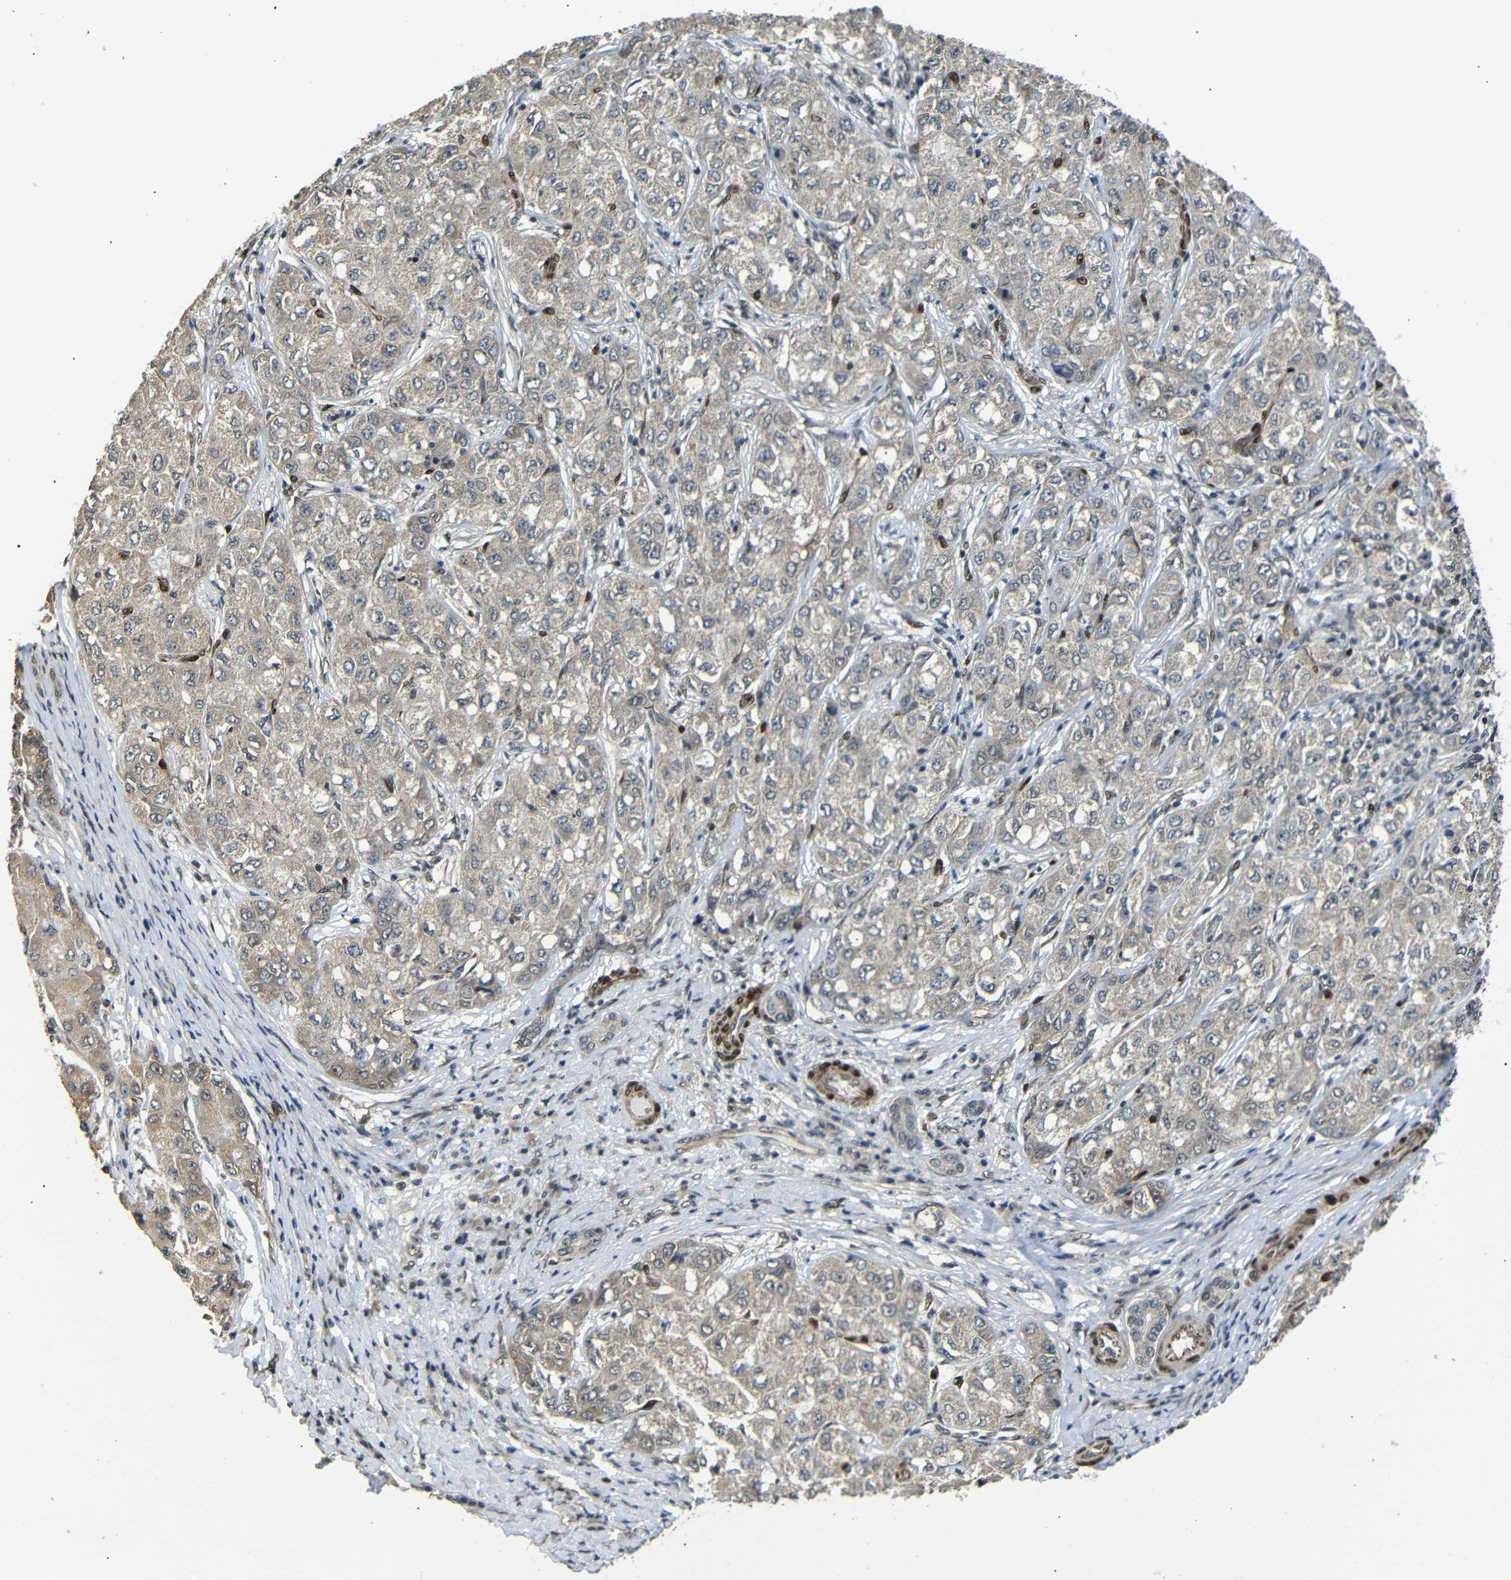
{"staining": {"intensity": "weak", "quantity": ">75%", "location": "cytoplasmic/membranous"}, "tissue": "liver cancer", "cell_type": "Tumor cells", "image_type": "cancer", "snomed": [{"axis": "morphology", "description": "Carcinoma, Hepatocellular, NOS"}, {"axis": "topography", "description": "Liver"}], "caption": "Protein expression analysis of human hepatocellular carcinoma (liver) reveals weak cytoplasmic/membranous positivity in approximately >75% of tumor cells.", "gene": "TBX2", "patient": {"sex": "male", "age": 80}}